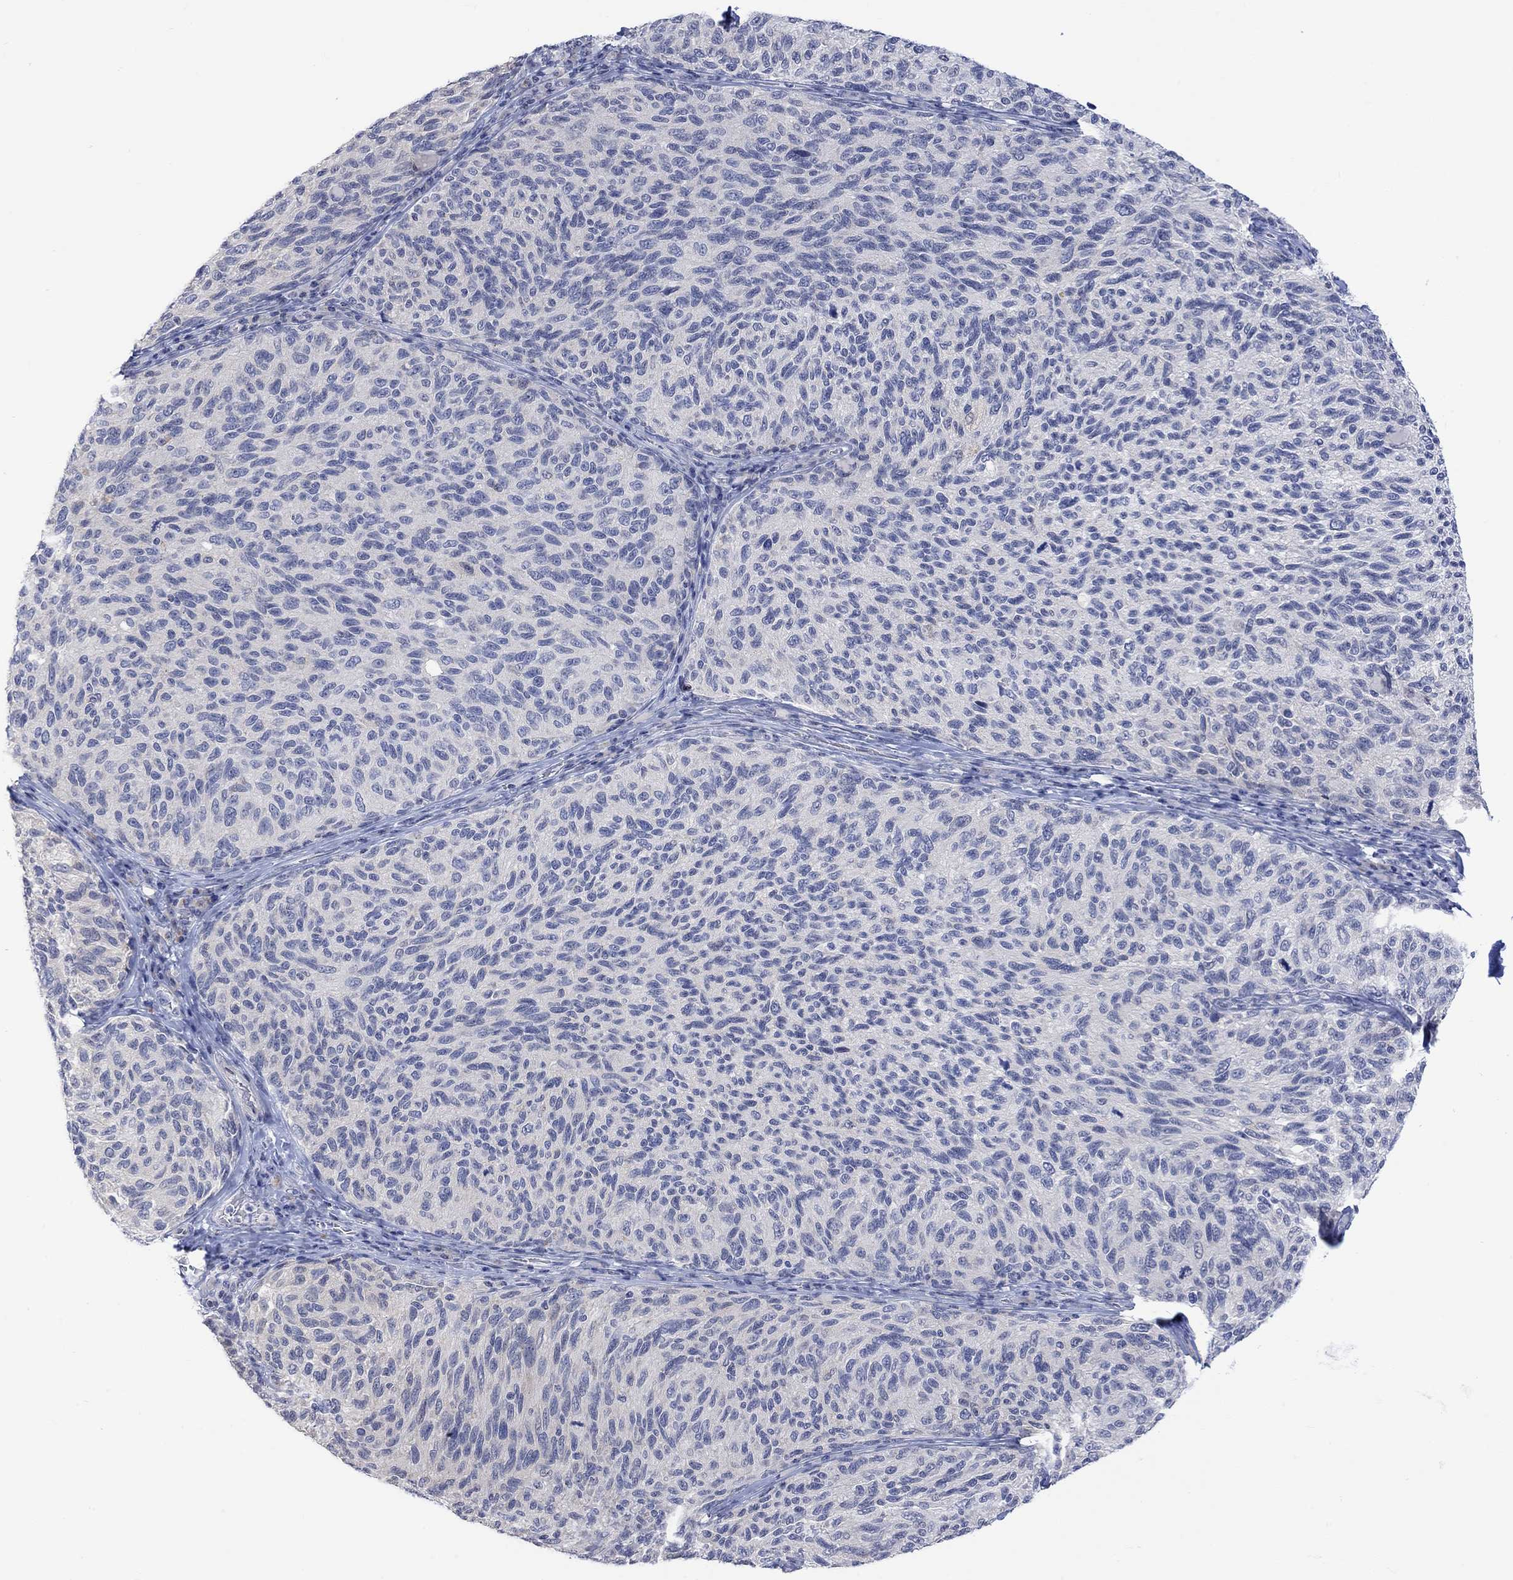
{"staining": {"intensity": "negative", "quantity": "none", "location": "none"}, "tissue": "melanoma", "cell_type": "Tumor cells", "image_type": "cancer", "snomed": [{"axis": "morphology", "description": "Malignant melanoma, NOS"}, {"axis": "topography", "description": "Skin"}], "caption": "Immunohistochemistry image of melanoma stained for a protein (brown), which reveals no staining in tumor cells.", "gene": "DCX", "patient": {"sex": "female", "age": 73}}